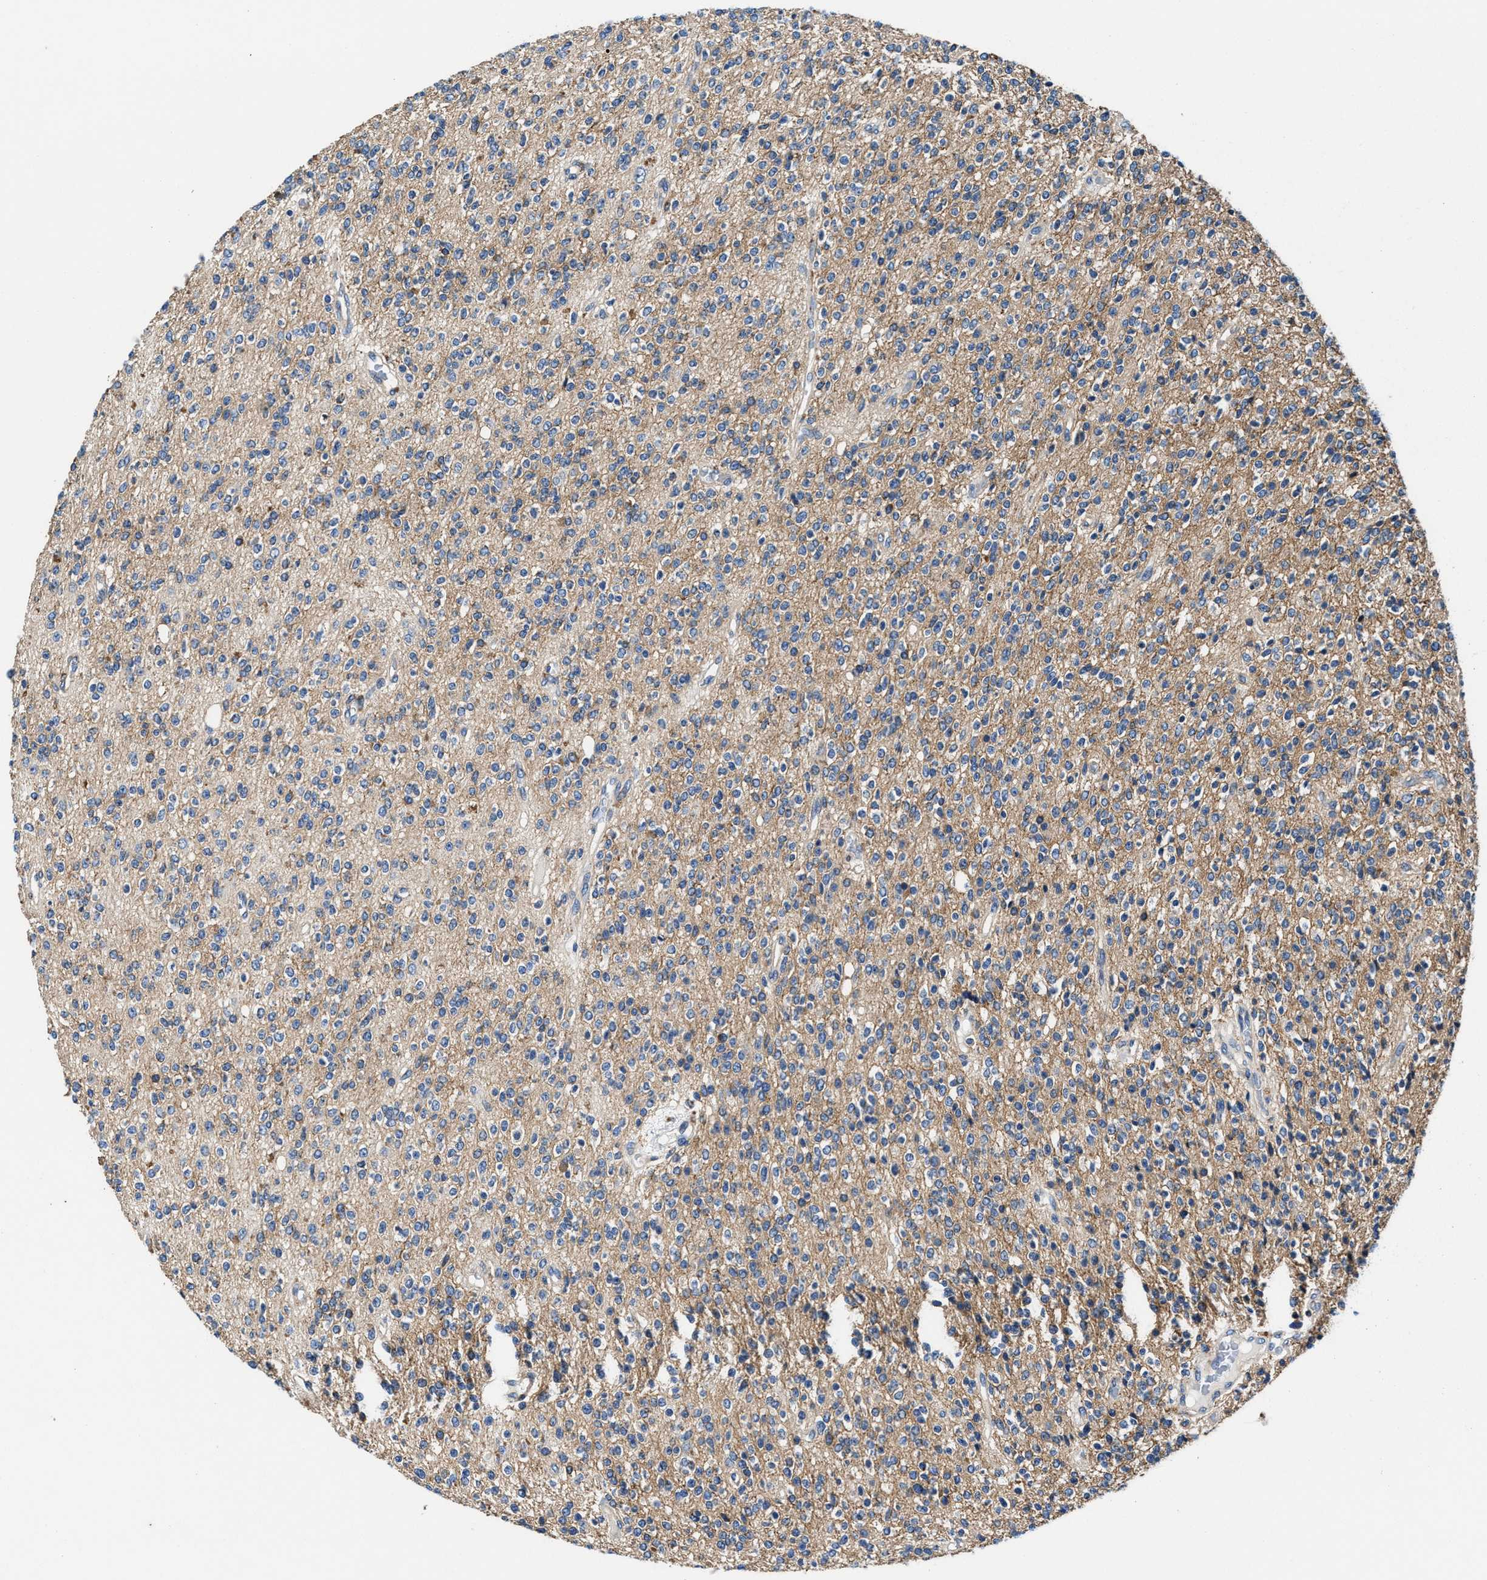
{"staining": {"intensity": "weak", "quantity": "25%-75%", "location": "cytoplasmic/membranous"}, "tissue": "glioma", "cell_type": "Tumor cells", "image_type": "cancer", "snomed": [{"axis": "morphology", "description": "Glioma, malignant, High grade"}, {"axis": "topography", "description": "Brain"}], "caption": "Immunohistochemistry histopathology image of human glioma stained for a protein (brown), which shows low levels of weak cytoplasmic/membranous staining in approximately 25%-75% of tumor cells.", "gene": "PPP1R9B", "patient": {"sex": "male", "age": 34}}